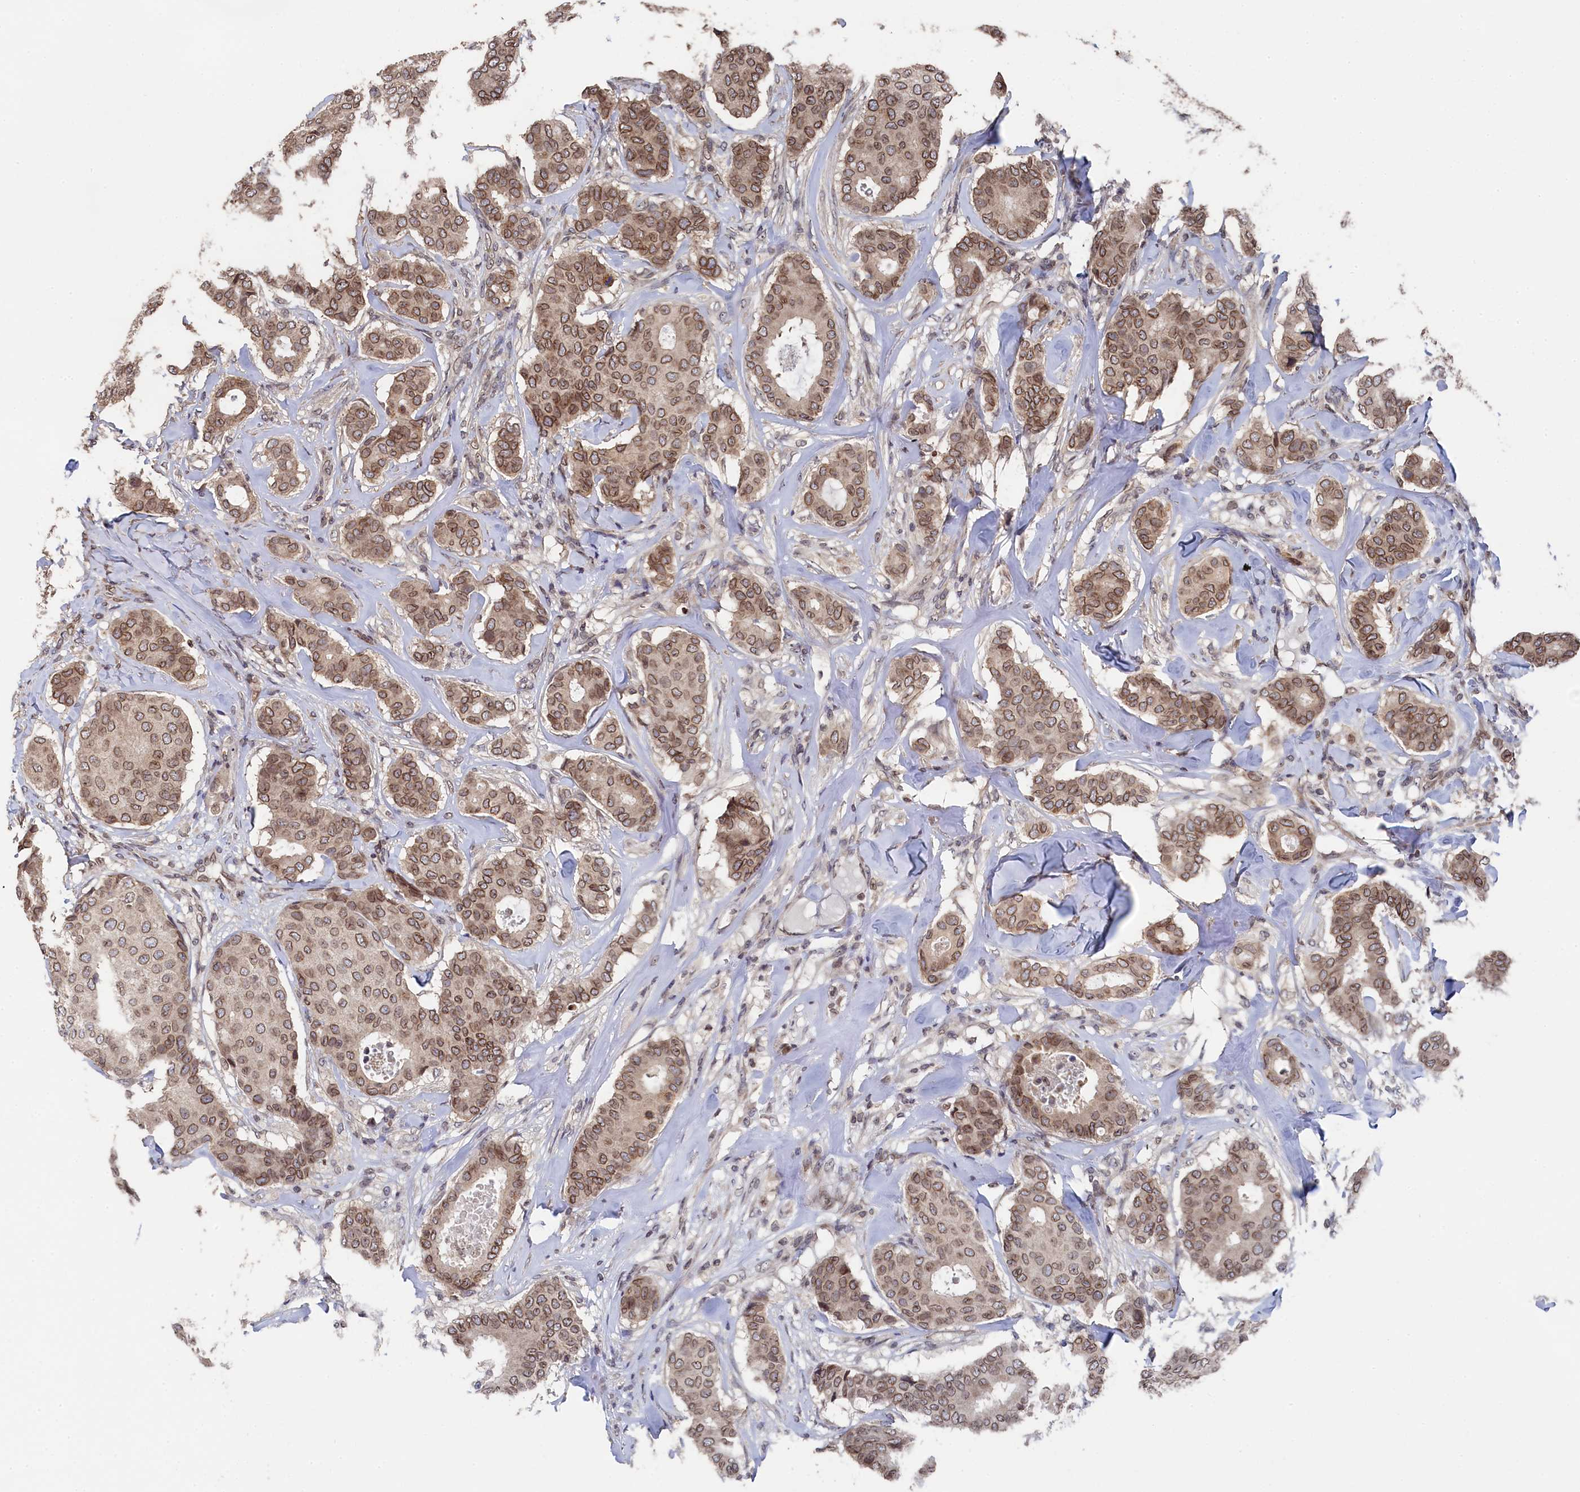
{"staining": {"intensity": "moderate", "quantity": ">75%", "location": "cytoplasmic/membranous,nuclear"}, "tissue": "breast cancer", "cell_type": "Tumor cells", "image_type": "cancer", "snomed": [{"axis": "morphology", "description": "Duct carcinoma"}, {"axis": "topography", "description": "Breast"}], "caption": "Protein staining displays moderate cytoplasmic/membranous and nuclear staining in about >75% of tumor cells in breast infiltrating ductal carcinoma.", "gene": "ANKEF1", "patient": {"sex": "female", "age": 75}}